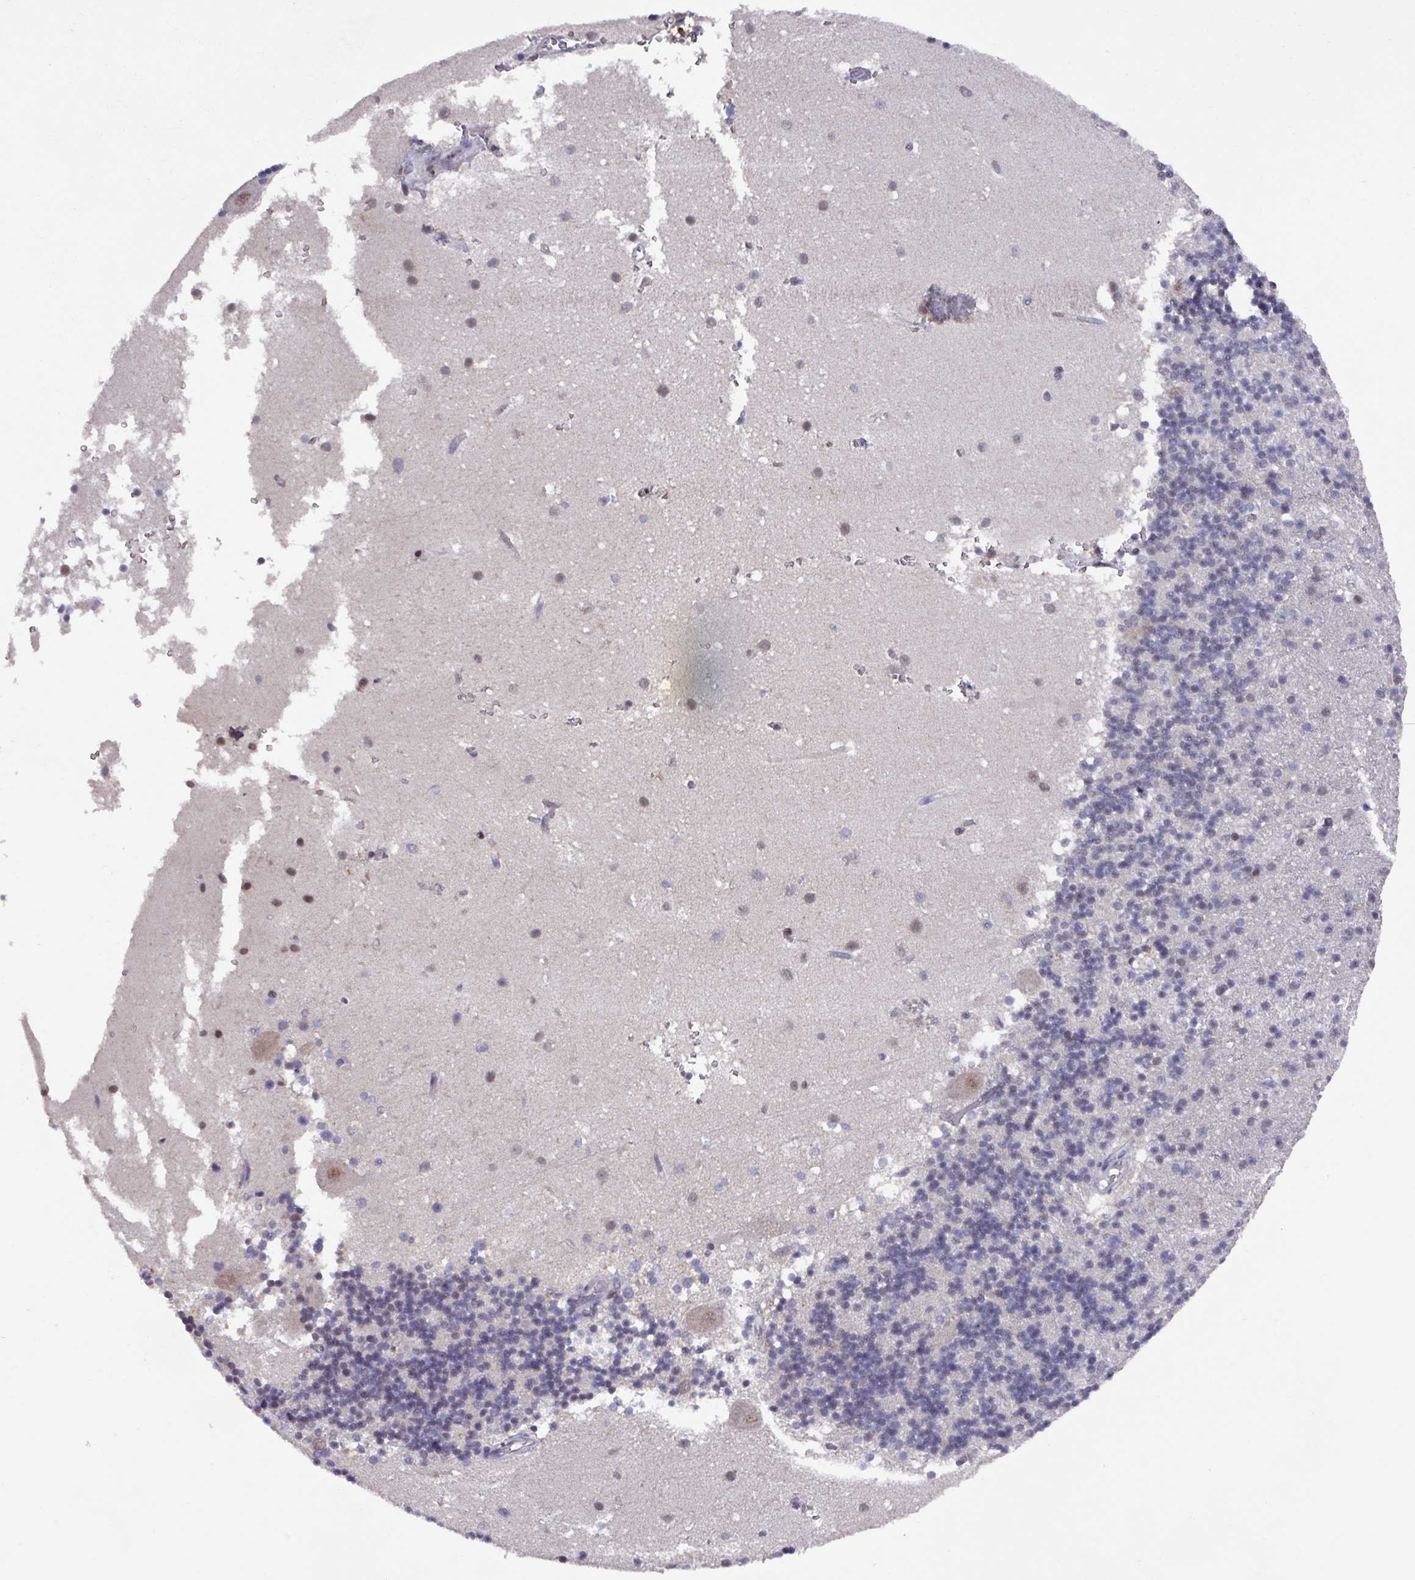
{"staining": {"intensity": "negative", "quantity": "none", "location": "none"}, "tissue": "cerebellum", "cell_type": "Cells in granular layer", "image_type": "normal", "snomed": [{"axis": "morphology", "description": "Normal tissue, NOS"}, {"axis": "topography", "description": "Cerebellum"}], "caption": "Protein analysis of benign cerebellum reveals no significant staining in cells in granular layer.", "gene": "PRRX1", "patient": {"sex": "male", "age": 54}}